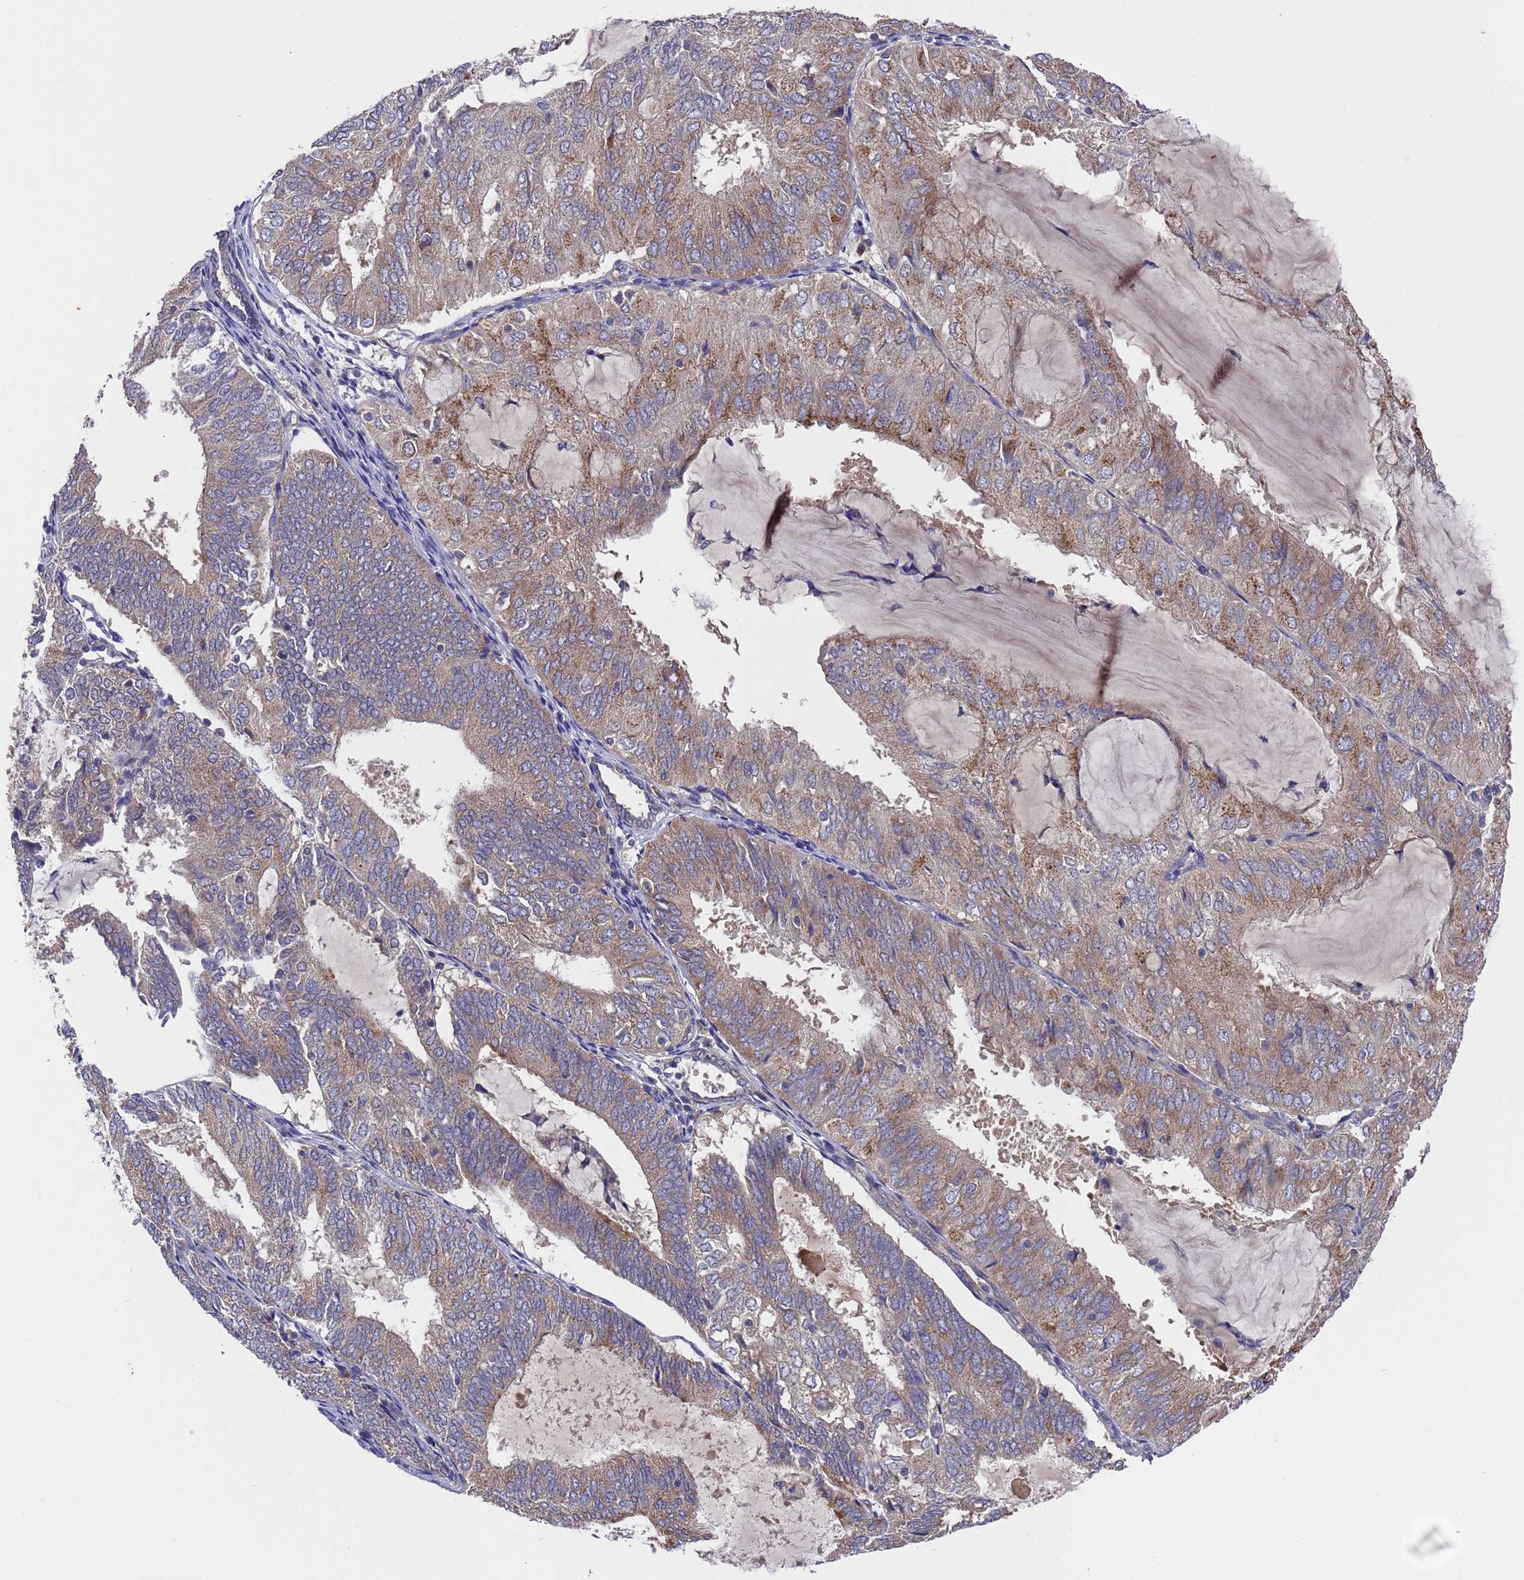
{"staining": {"intensity": "moderate", "quantity": "25%-75%", "location": "cytoplasmic/membranous"}, "tissue": "endometrial cancer", "cell_type": "Tumor cells", "image_type": "cancer", "snomed": [{"axis": "morphology", "description": "Adenocarcinoma, NOS"}, {"axis": "topography", "description": "Endometrium"}], "caption": "Approximately 25%-75% of tumor cells in endometrial cancer (adenocarcinoma) reveal moderate cytoplasmic/membranous protein expression as visualized by brown immunohistochemical staining.", "gene": "DCAF12L2", "patient": {"sex": "female", "age": 81}}